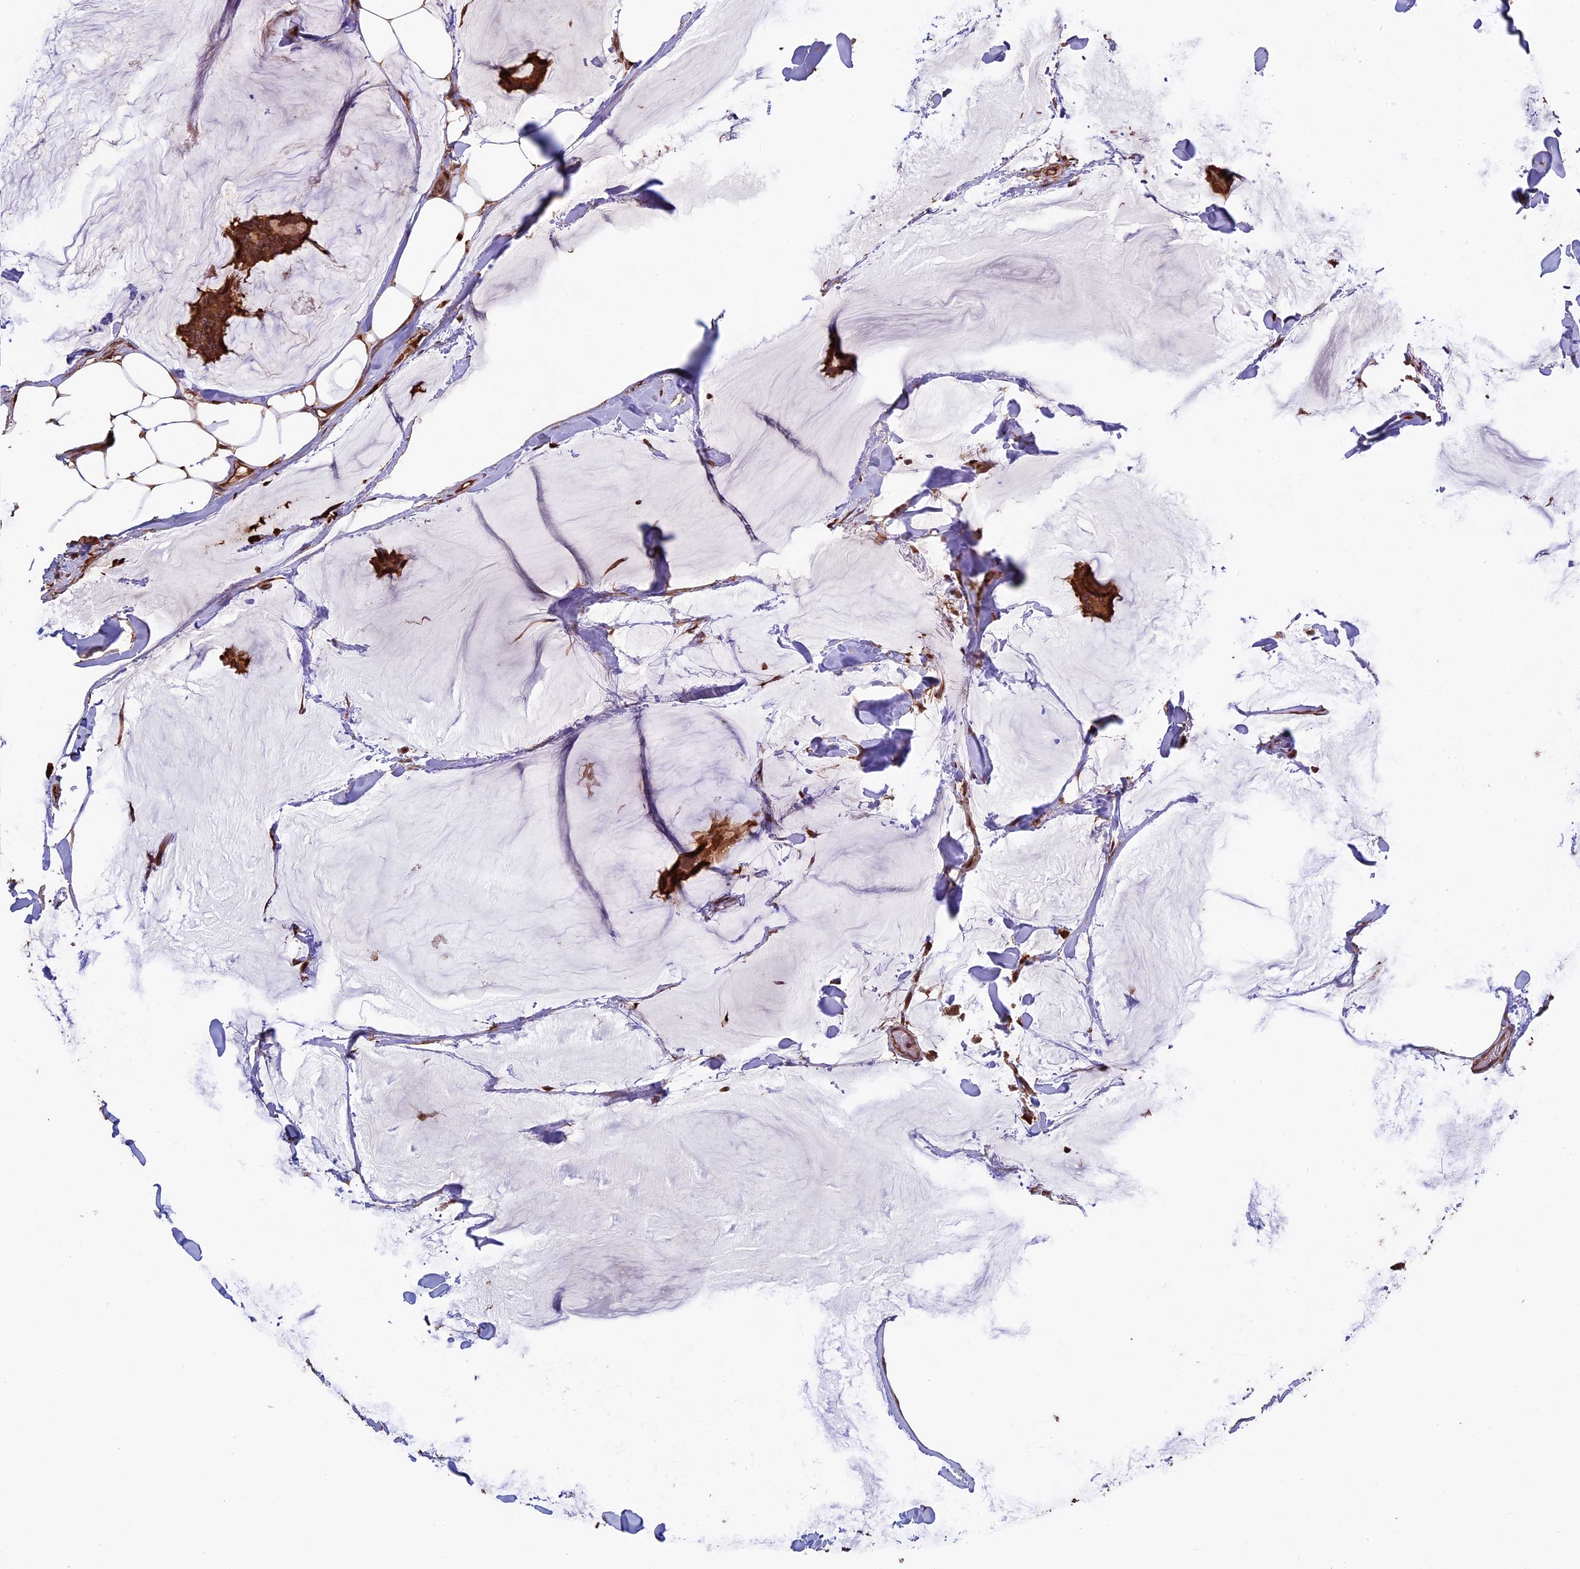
{"staining": {"intensity": "strong", "quantity": ">75%", "location": "cytoplasmic/membranous"}, "tissue": "breast cancer", "cell_type": "Tumor cells", "image_type": "cancer", "snomed": [{"axis": "morphology", "description": "Duct carcinoma"}, {"axis": "topography", "description": "Breast"}], "caption": "Immunohistochemical staining of breast cancer displays strong cytoplasmic/membranous protein expression in about >75% of tumor cells.", "gene": "VWA3A", "patient": {"sex": "female", "age": 93}}